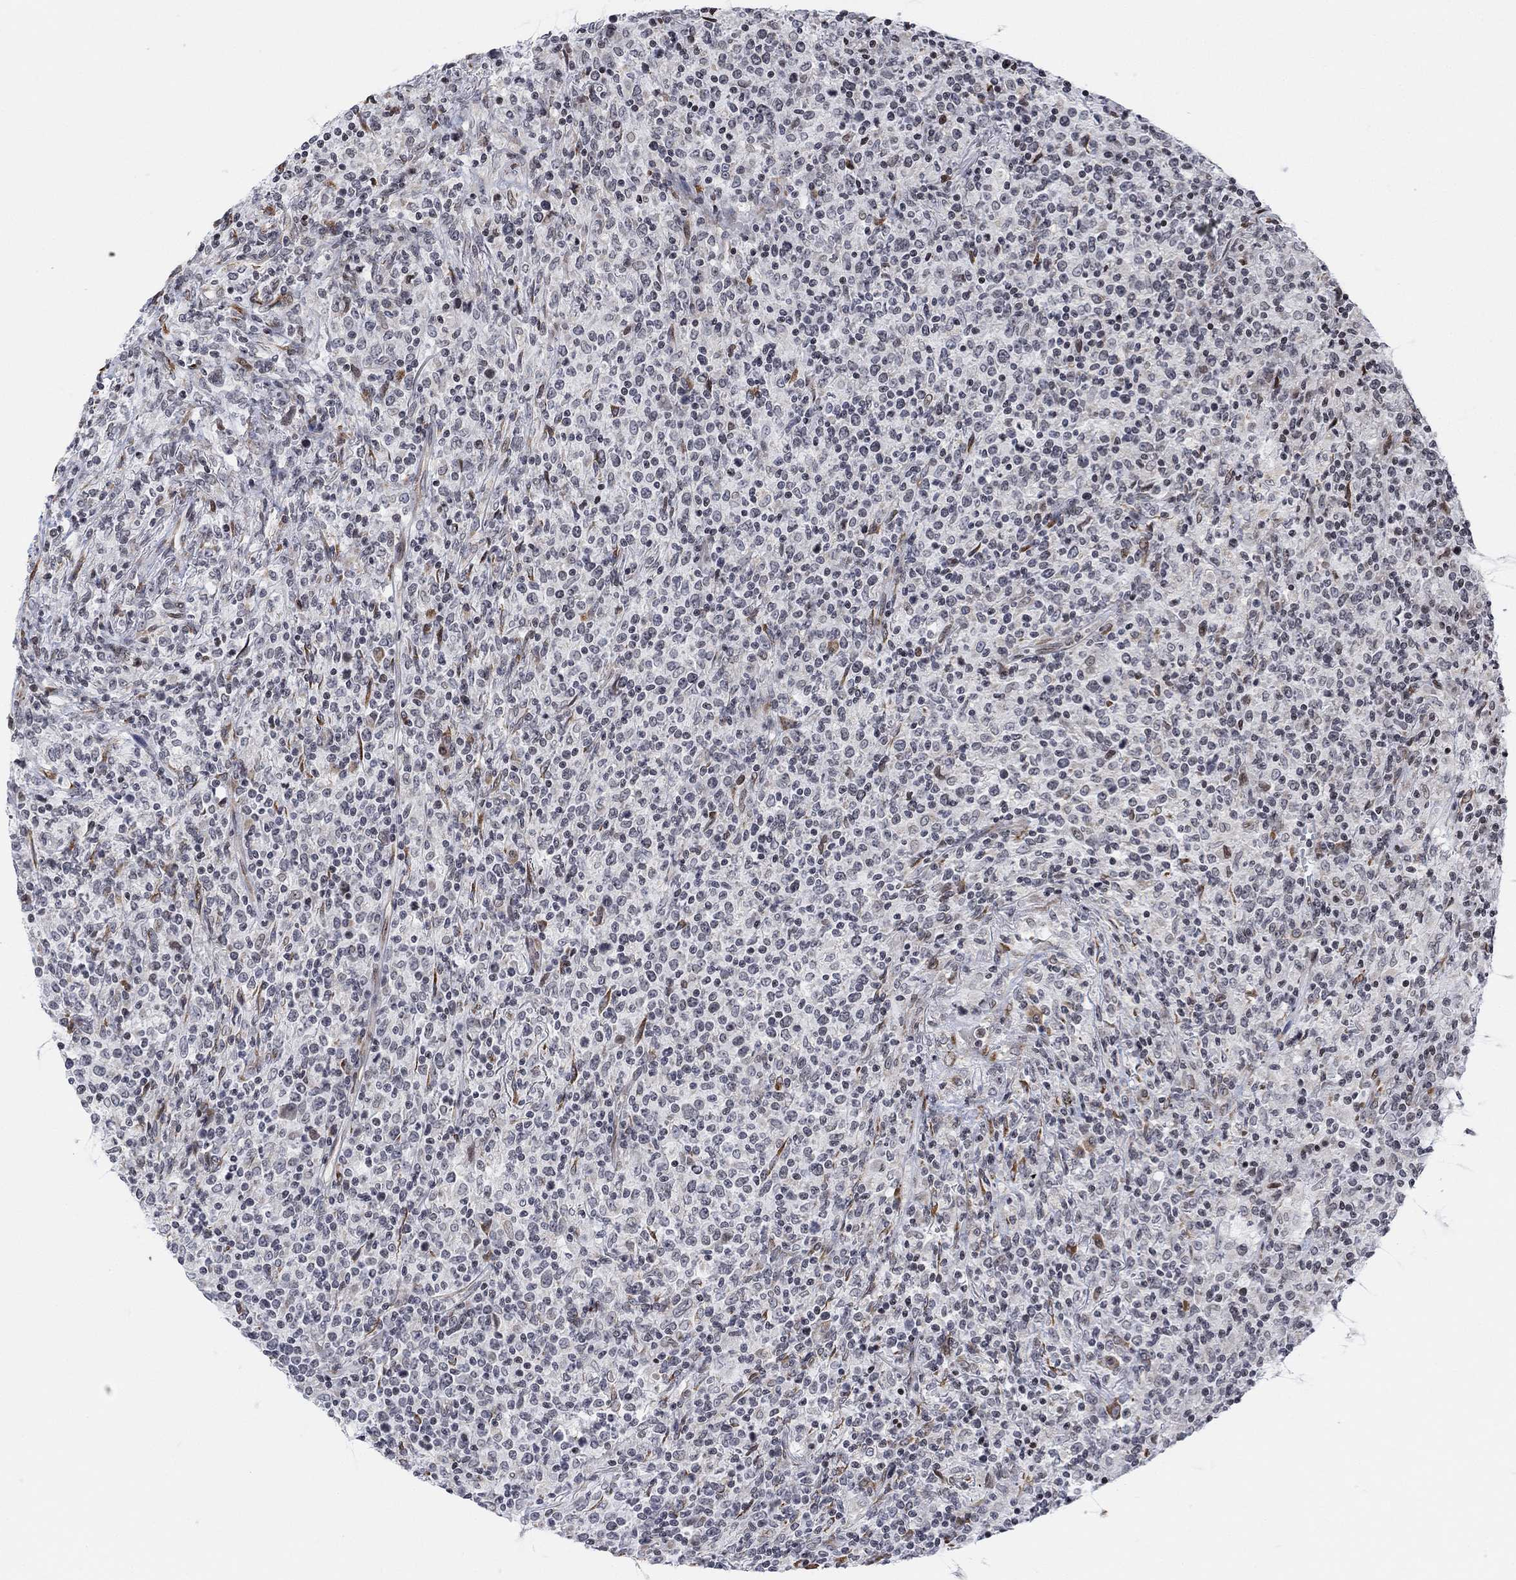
{"staining": {"intensity": "negative", "quantity": "none", "location": "none"}, "tissue": "lymphoma", "cell_type": "Tumor cells", "image_type": "cancer", "snomed": [{"axis": "morphology", "description": "Malignant lymphoma, non-Hodgkin's type, High grade"}, {"axis": "topography", "description": "Lung"}], "caption": "The IHC histopathology image has no significant expression in tumor cells of lymphoma tissue.", "gene": "ABHD14A", "patient": {"sex": "male", "age": 79}}